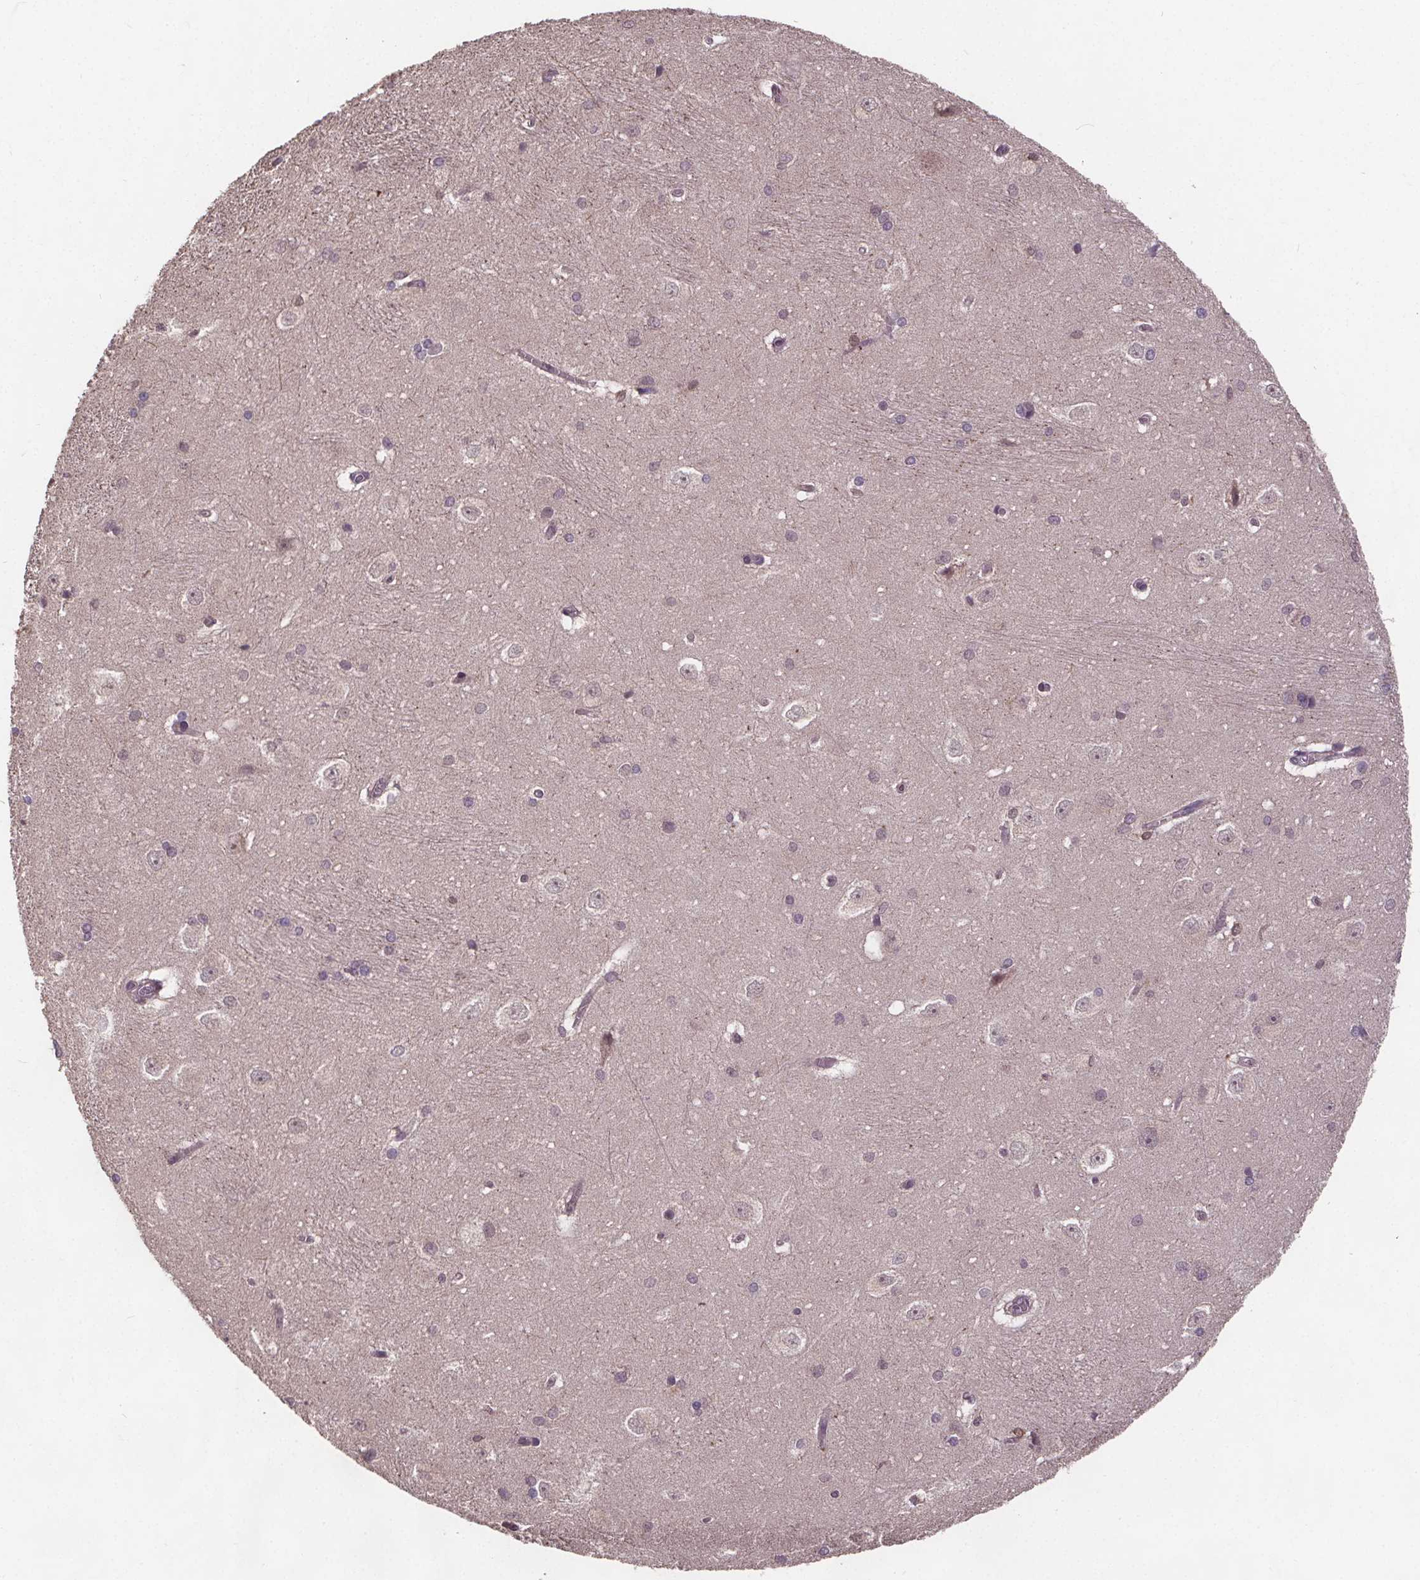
{"staining": {"intensity": "negative", "quantity": "none", "location": "none"}, "tissue": "hippocampus", "cell_type": "Glial cells", "image_type": "normal", "snomed": [{"axis": "morphology", "description": "Normal tissue, NOS"}, {"axis": "topography", "description": "Cerebral cortex"}, {"axis": "topography", "description": "Hippocampus"}], "caption": "The image demonstrates no significant staining in glial cells of hippocampus. The staining is performed using DAB brown chromogen with nuclei counter-stained in using hematoxylin.", "gene": "USP9X", "patient": {"sex": "female", "age": 19}}